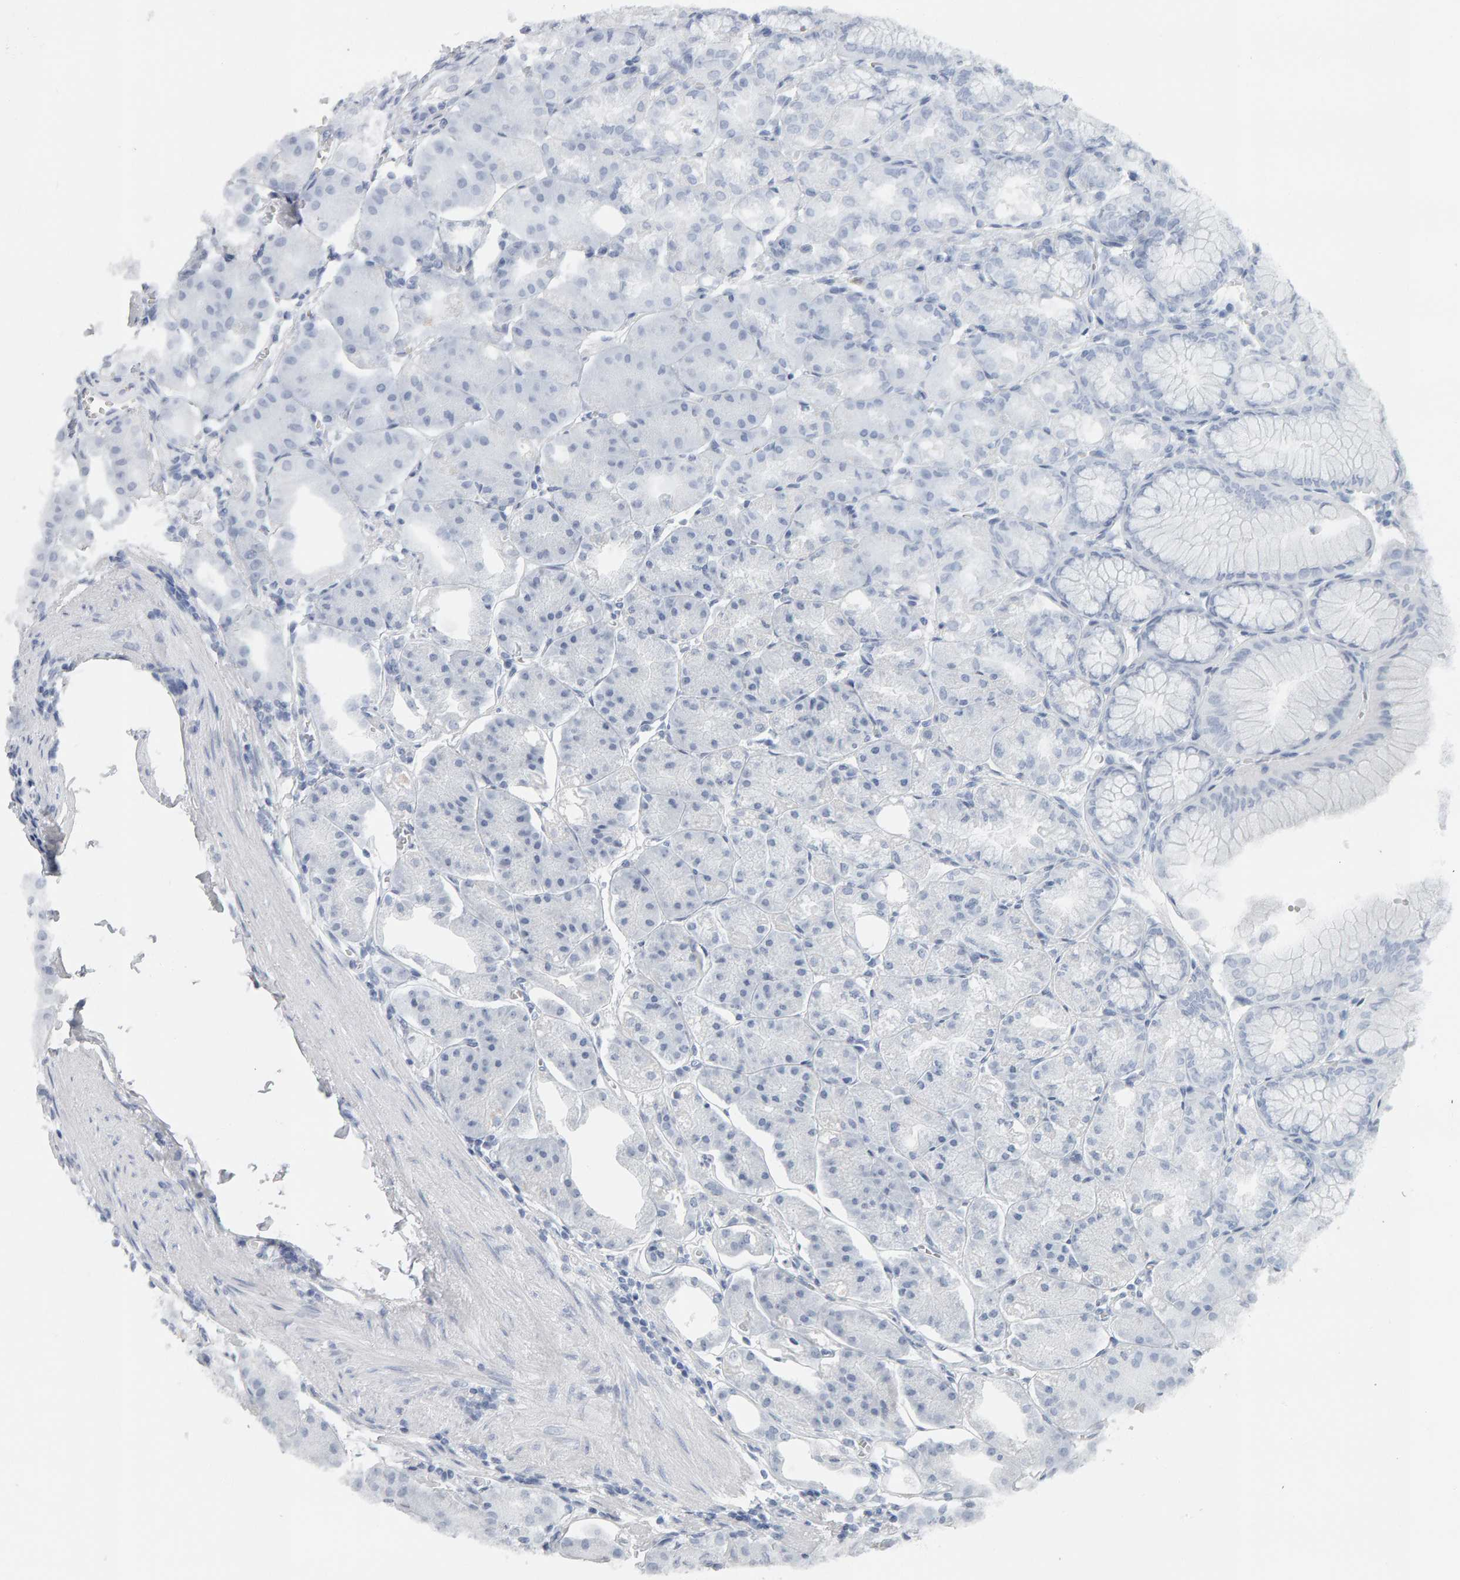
{"staining": {"intensity": "negative", "quantity": "none", "location": "none"}, "tissue": "stomach", "cell_type": "Glandular cells", "image_type": "normal", "snomed": [{"axis": "morphology", "description": "Normal tissue, NOS"}, {"axis": "topography", "description": "Stomach, lower"}], "caption": "DAB (3,3'-diaminobenzidine) immunohistochemical staining of unremarkable stomach demonstrates no significant positivity in glandular cells.", "gene": "SPACA3", "patient": {"sex": "male", "age": 71}}